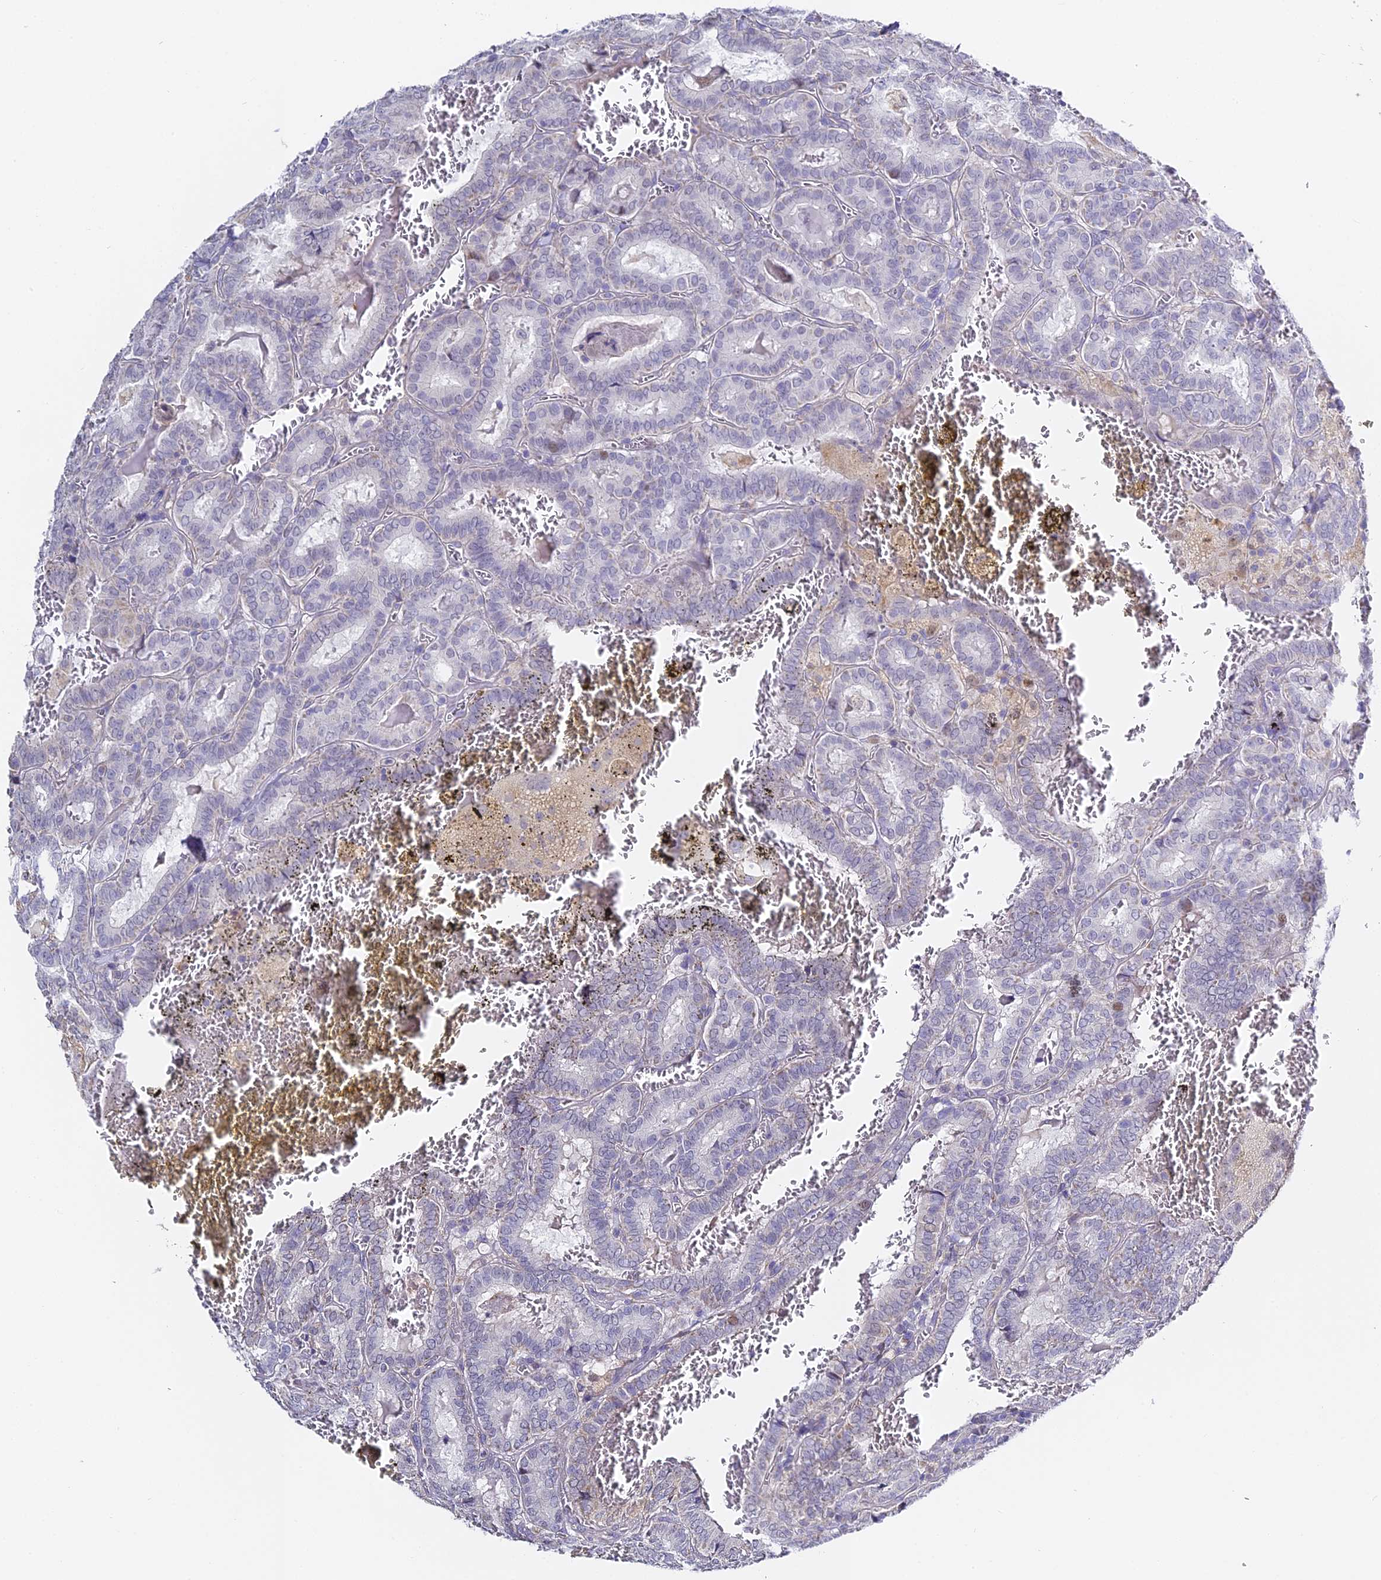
{"staining": {"intensity": "negative", "quantity": "none", "location": "none"}, "tissue": "thyroid cancer", "cell_type": "Tumor cells", "image_type": "cancer", "snomed": [{"axis": "morphology", "description": "Papillary adenocarcinoma, NOS"}, {"axis": "topography", "description": "Thyroid gland"}], "caption": "This is an immunohistochemistry image of thyroid cancer. There is no expression in tumor cells.", "gene": "SERP1", "patient": {"sex": "female", "age": 72}}